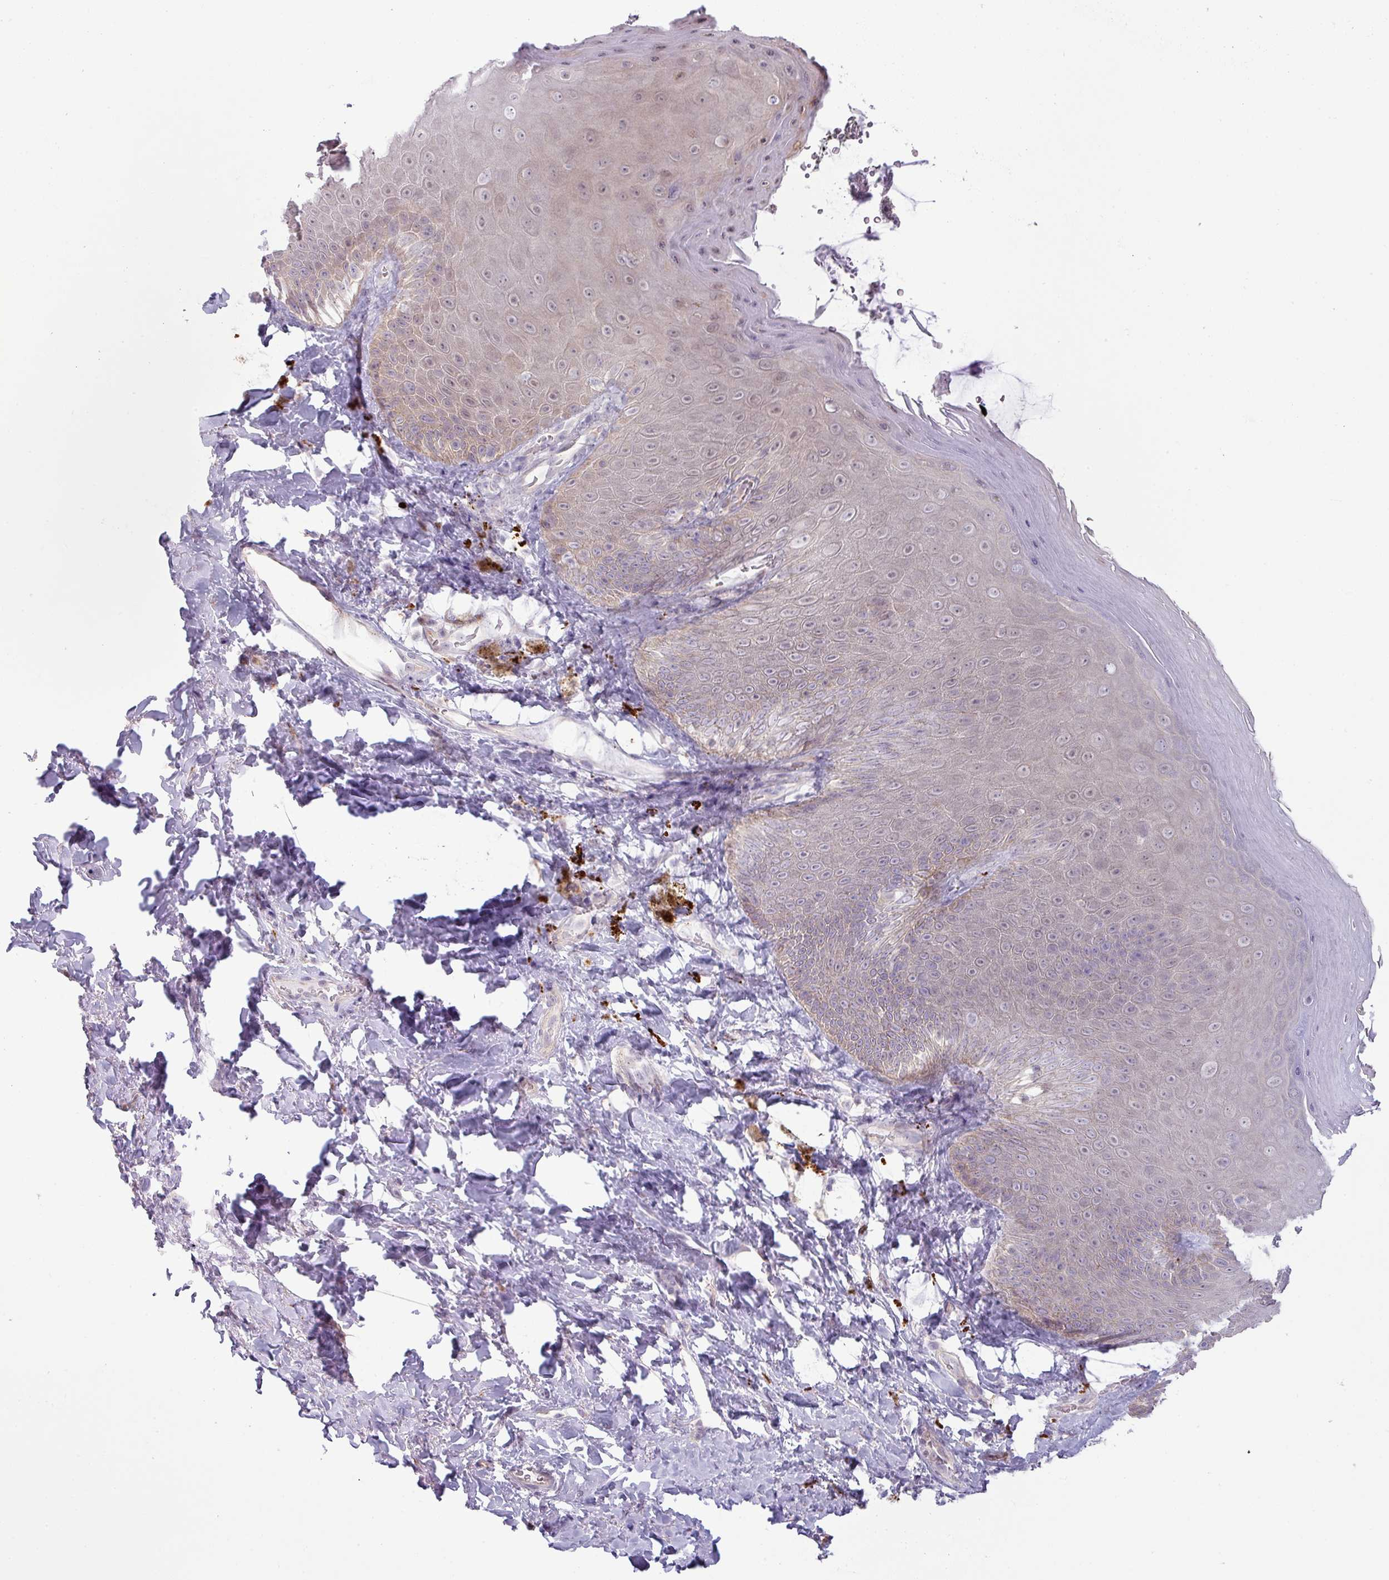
{"staining": {"intensity": "weak", "quantity": "25%-75%", "location": "cytoplasmic/membranous,nuclear"}, "tissue": "skin", "cell_type": "Epidermal cells", "image_type": "normal", "snomed": [{"axis": "morphology", "description": "Normal tissue, NOS"}, {"axis": "topography", "description": "Anal"}, {"axis": "topography", "description": "Peripheral nerve tissue"}], "caption": "Immunohistochemical staining of unremarkable human skin displays 25%-75% levels of weak cytoplasmic/membranous,nuclear protein expression in approximately 25%-75% of epidermal cells.", "gene": "CCDC144A", "patient": {"sex": "male", "age": 53}}